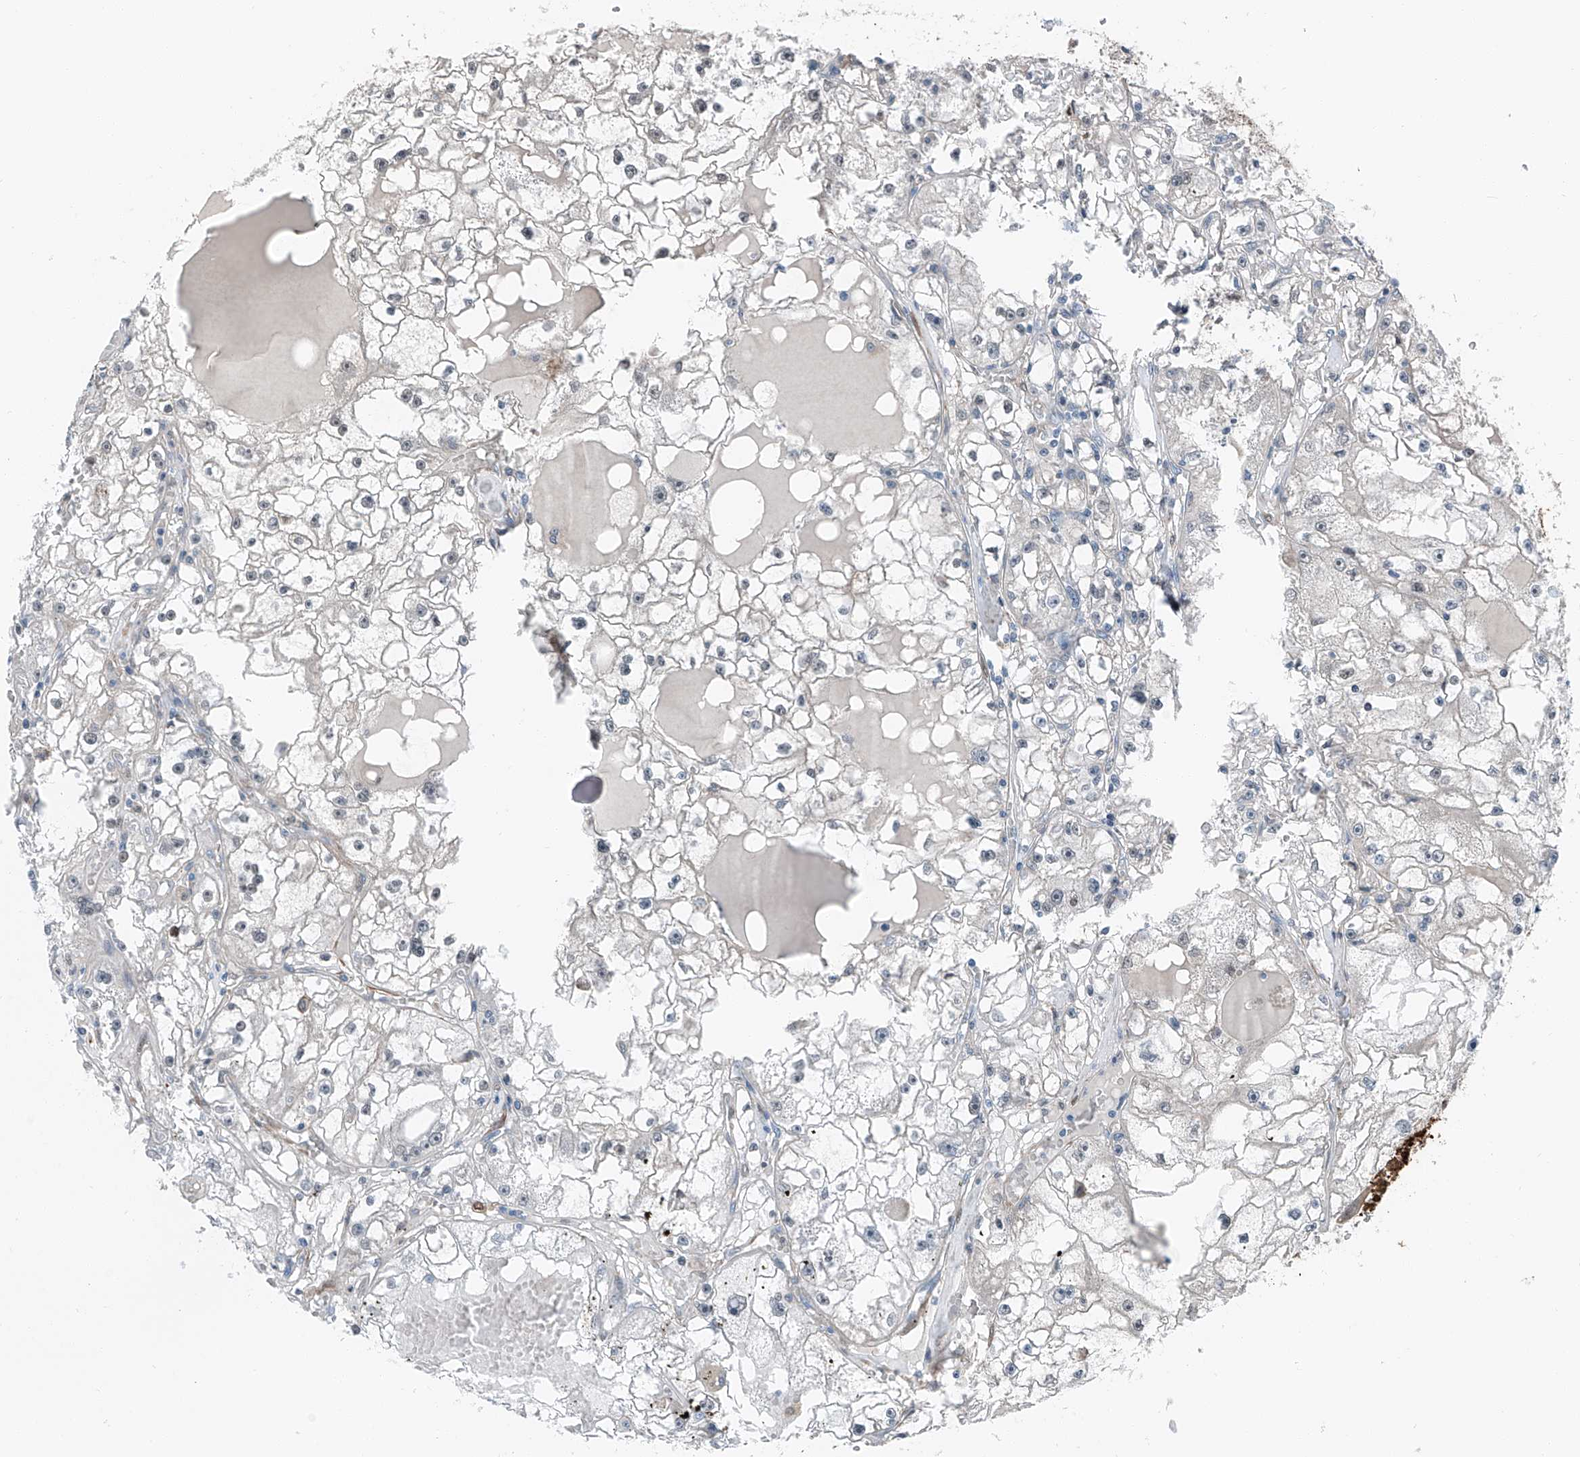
{"staining": {"intensity": "negative", "quantity": "none", "location": "none"}, "tissue": "renal cancer", "cell_type": "Tumor cells", "image_type": "cancer", "snomed": [{"axis": "morphology", "description": "Adenocarcinoma, NOS"}, {"axis": "topography", "description": "Kidney"}], "caption": "Tumor cells are negative for brown protein staining in renal cancer.", "gene": "HSPA6", "patient": {"sex": "male", "age": 56}}